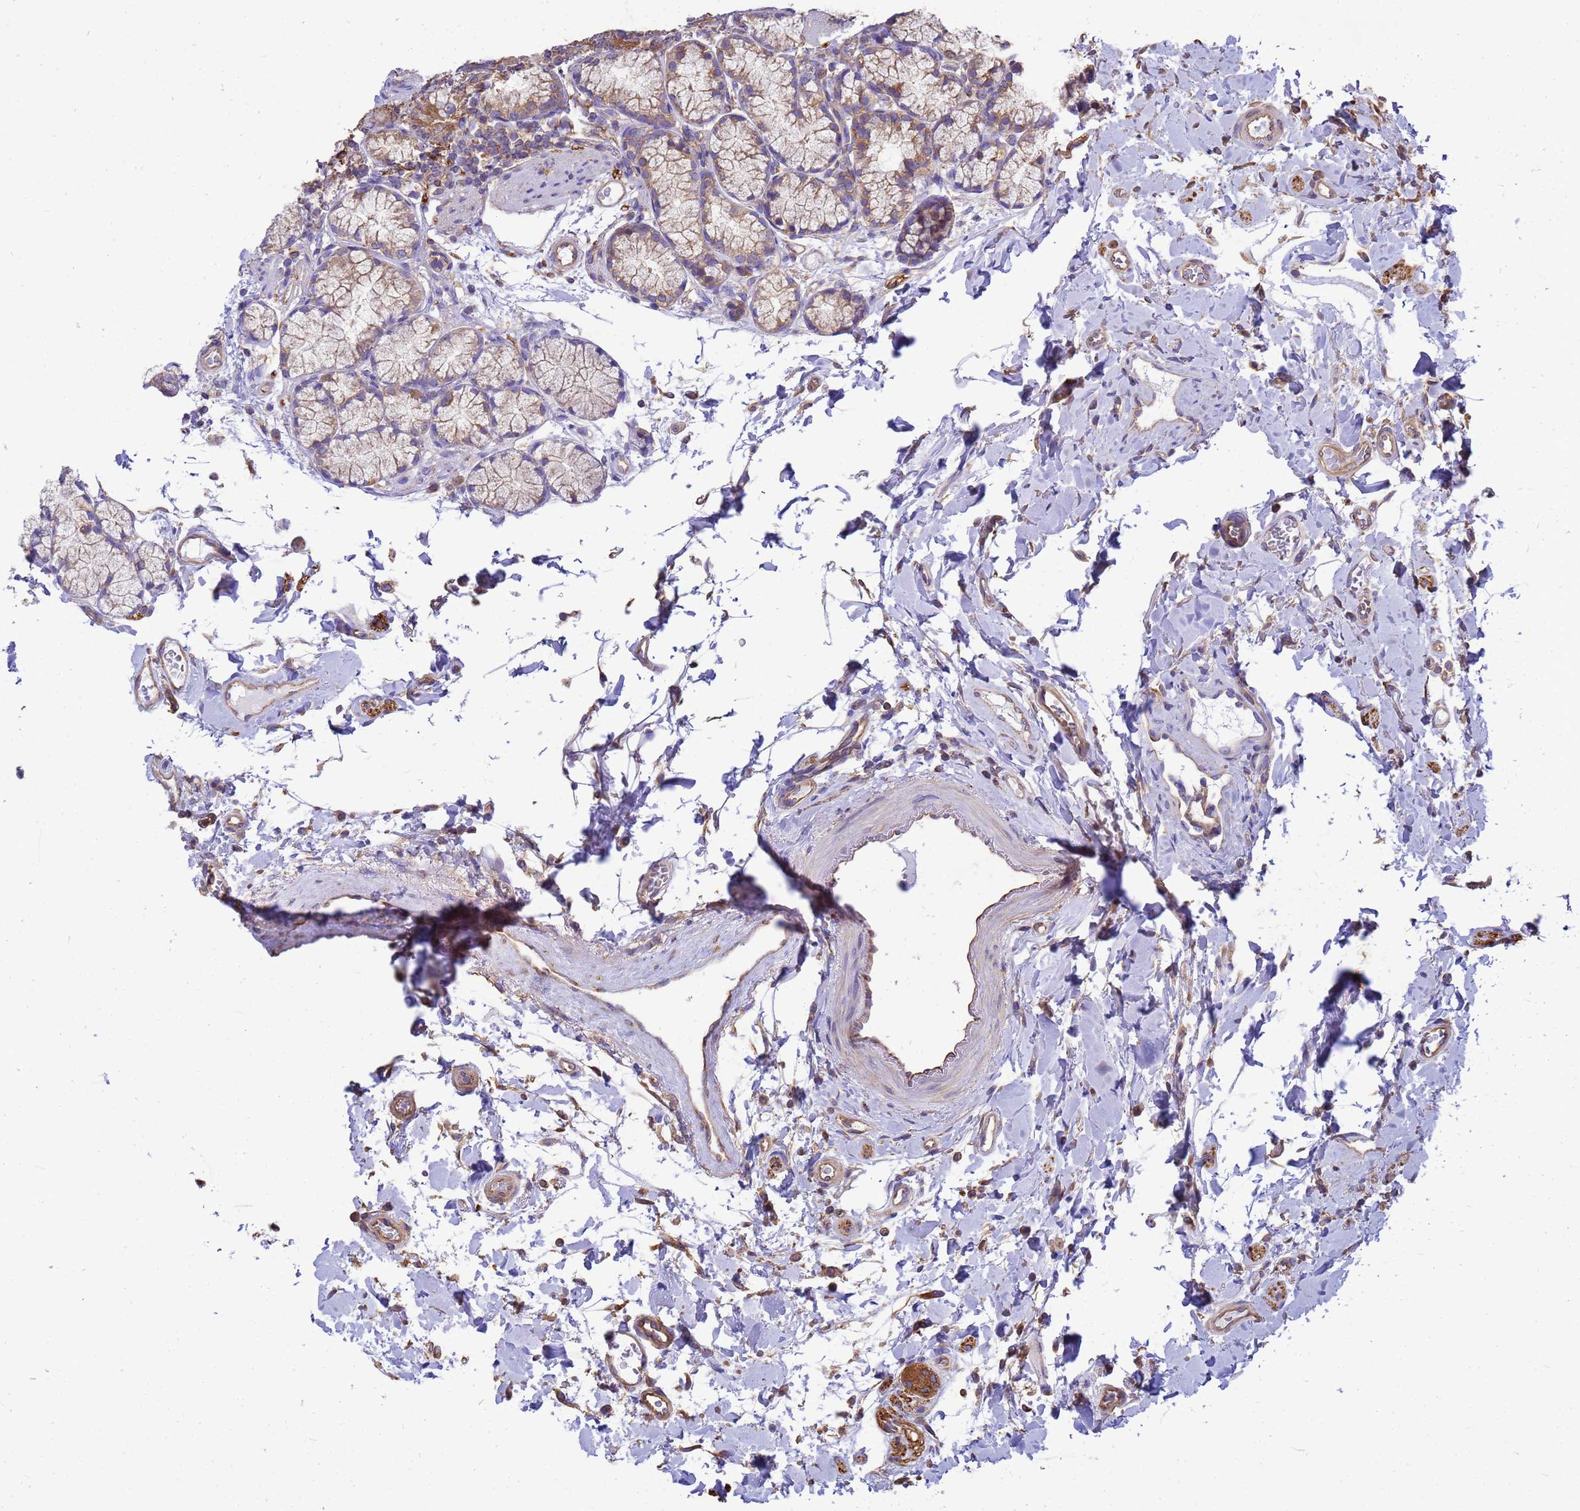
{"staining": {"intensity": "moderate", "quantity": "<25%", "location": "cytoplasmic/membranous"}, "tissue": "duodenum", "cell_type": "Glandular cells", "image_type": "normal", "snomed": [{"axis": "morphology", "description": "Normal tissue, NOS"}, {"axis": "topography", "description": "Duodenum"}], "caption": "Protein staining of benign duodenum exhibits moderate cytoplasmic/membranous staining in approximately <25% of glandular cells.", "gene": "ENSG00000198211", "patient": {"sex": "female", "age": 67}}